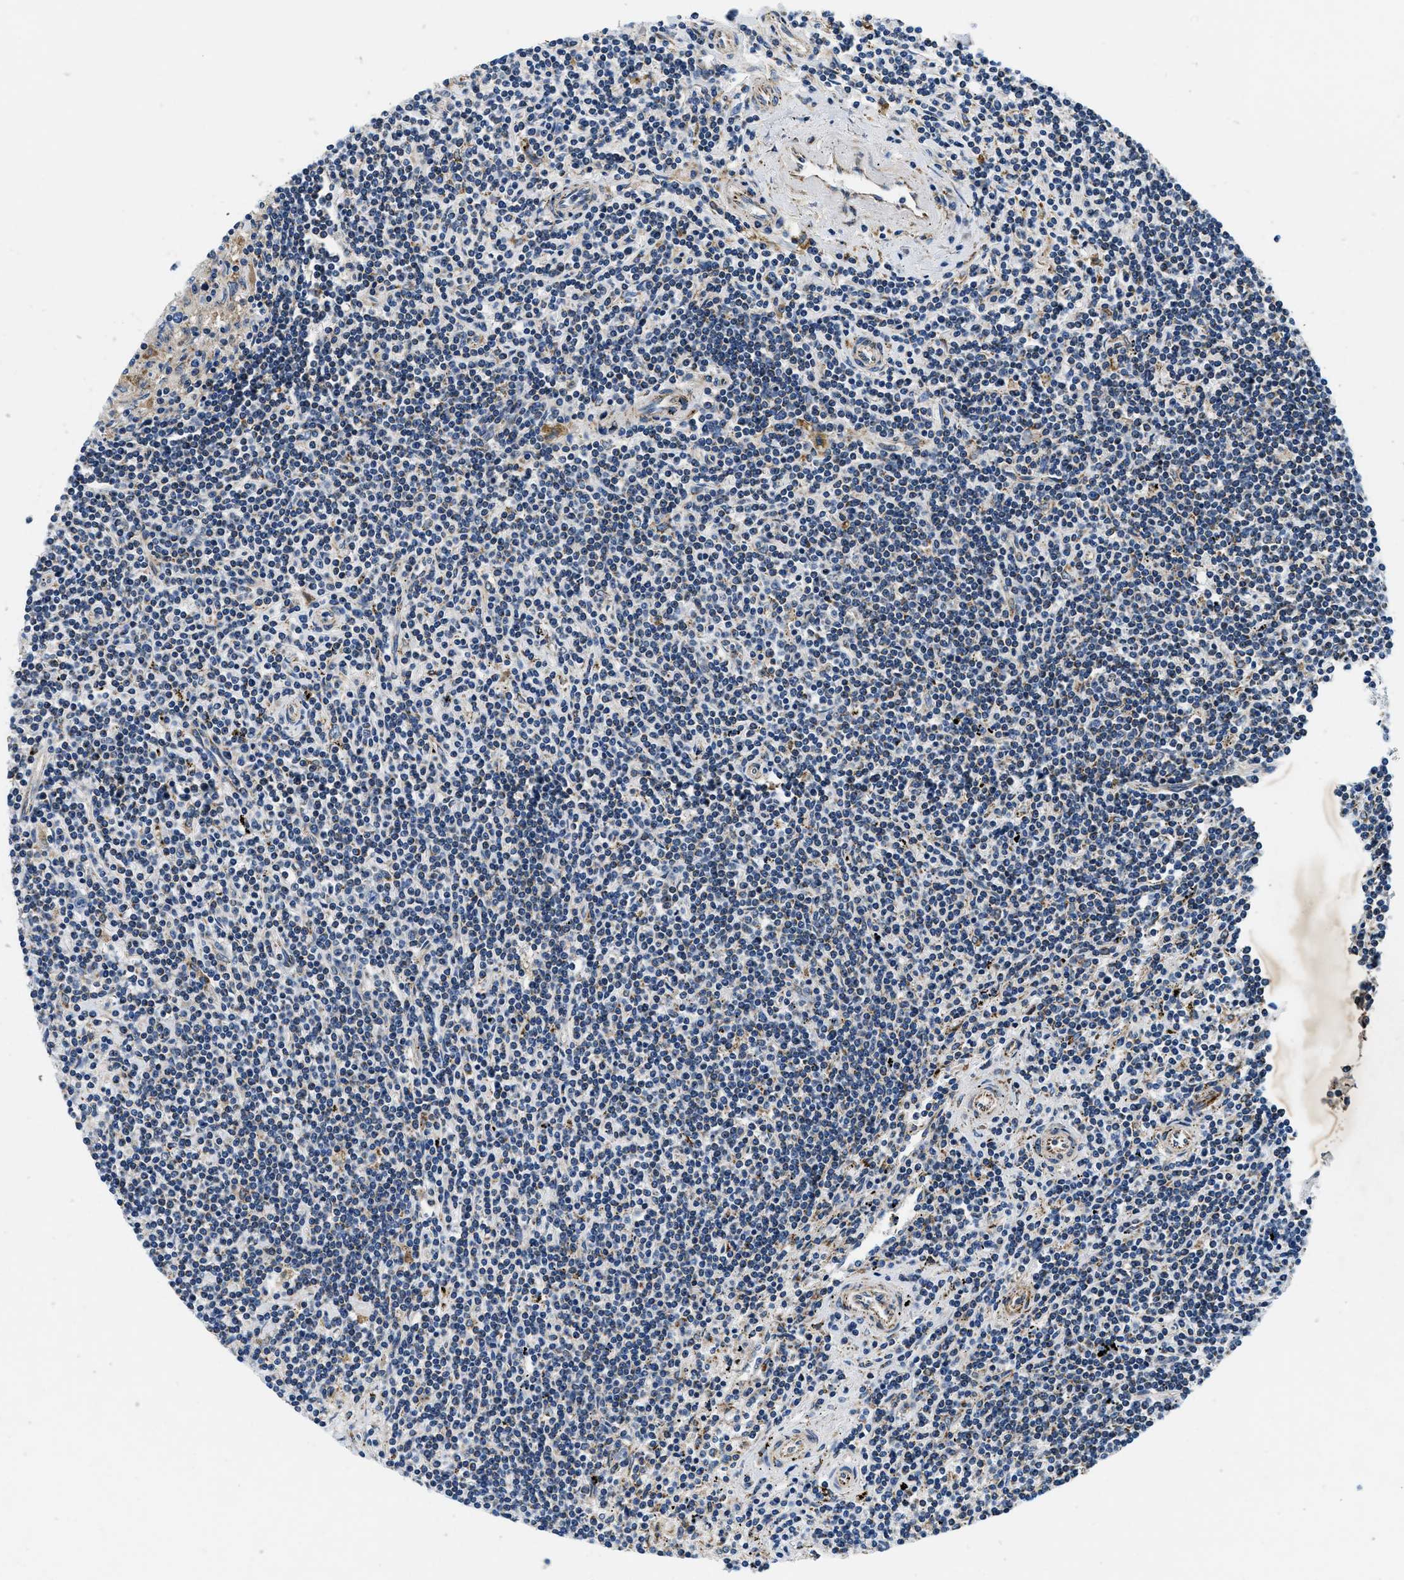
{"staining": {"intensity": "negative", "quantity": "none", "location": "none"}, "tissue": "lymphoma", "cell_type": "Tumor cells", "image_type": "cancer", "snomed": [{"axis": "morphology", "description": "Malignant lymphoma, non-Hodgkin's type, Low grade"}, {"axis": "topography", "description": "Spleen"}], "caption": "Protein analysis of lymphoma exhibits no significant positivity in tumor cells.", "gene": "SAMD4B", "patient": {"sex": "male", "age": 76}}